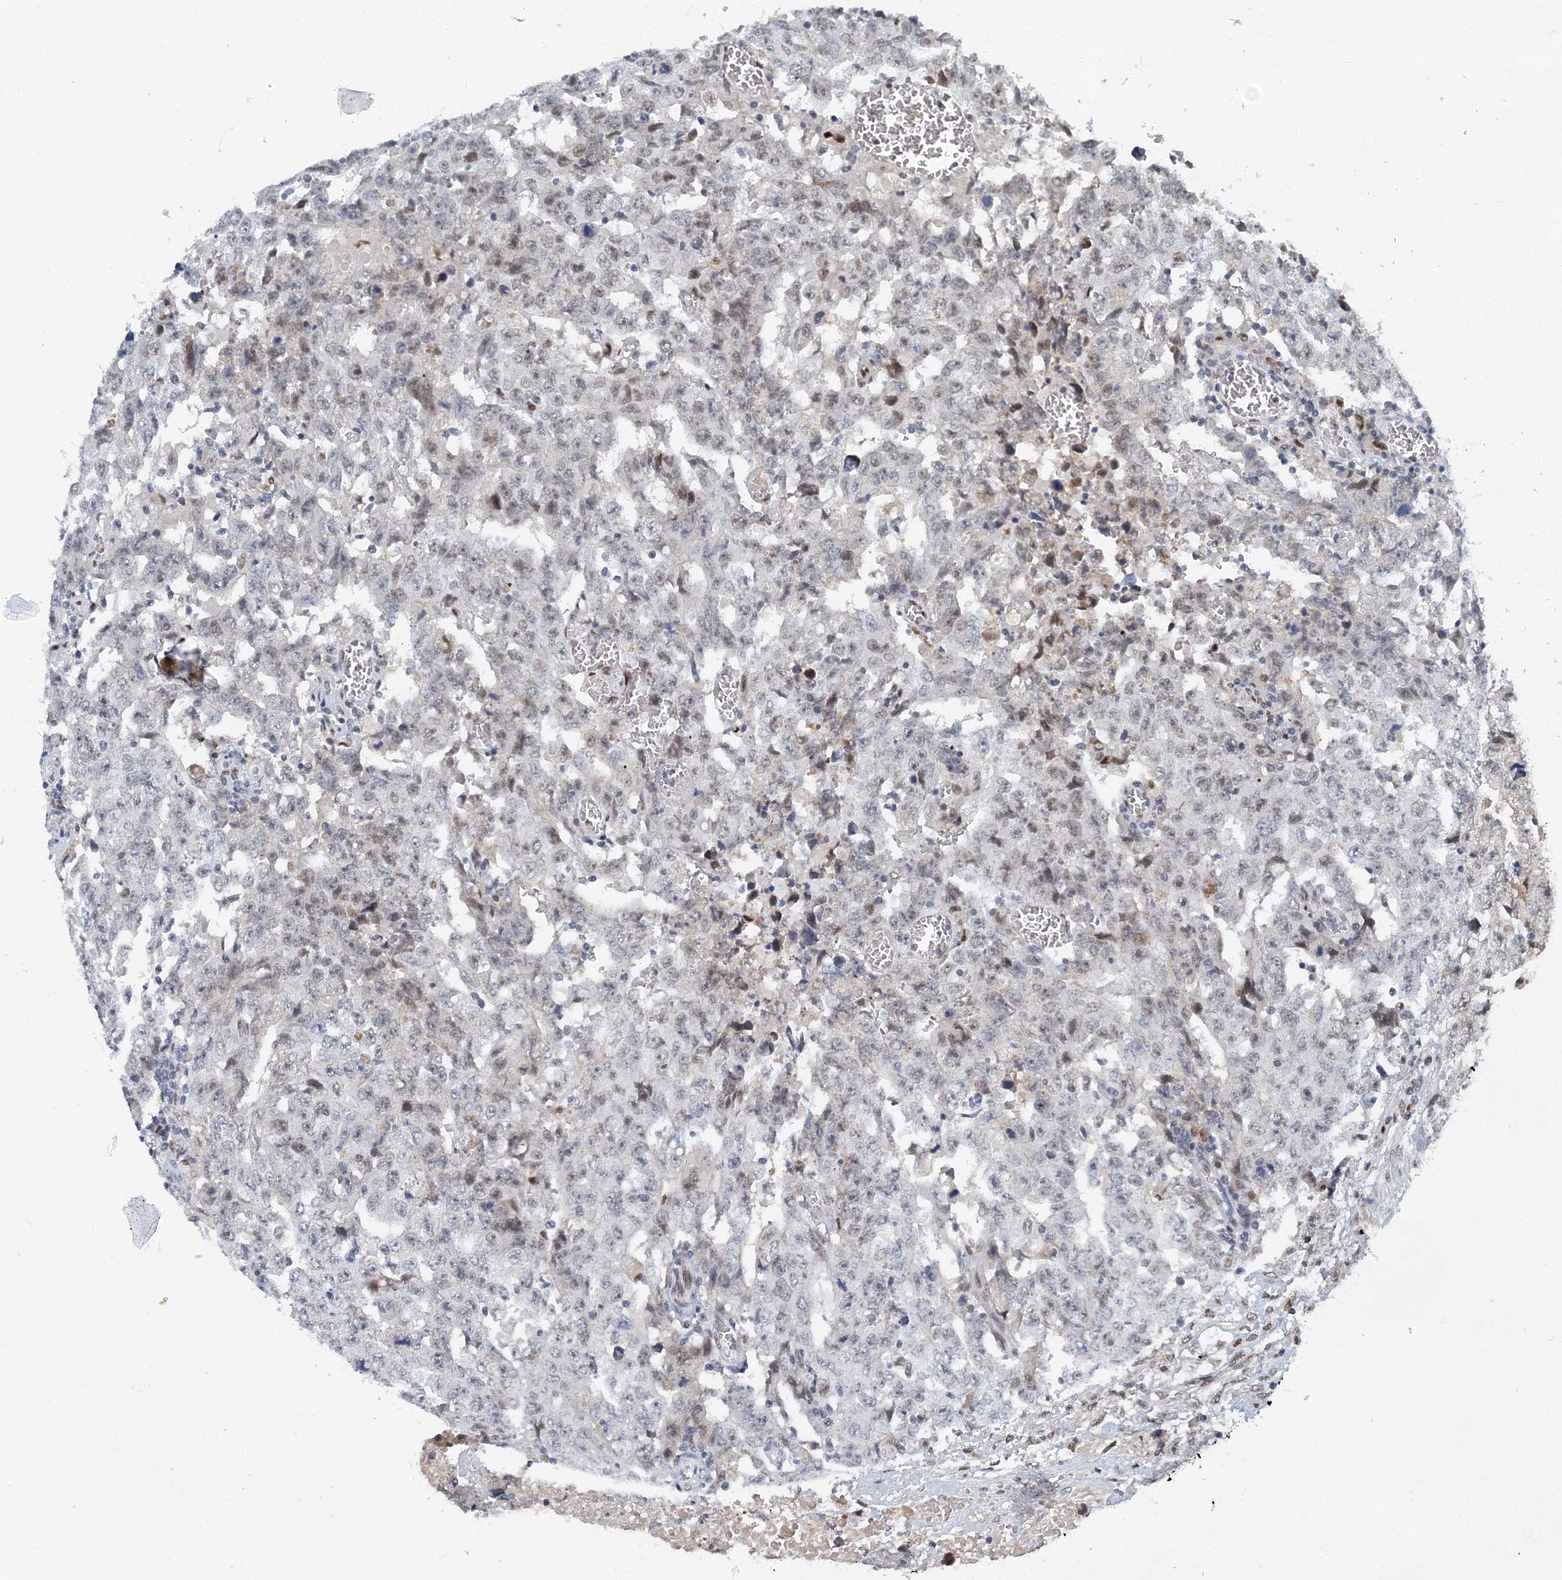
{"staining": {"intensity": "negative", "quantity": "none", "location": "none"}, "tissue": "testis cancer", "cell_type": "Tumor cells", "image_type": "cancer", "snomed": [{"axis": "morphology", "description": "Carcinoma, Embryonal, NOS"}, {"axis": "topography", "description": "Testis"}], "caption": "Testis cancer stained for a protein using immunohistochemistry (IHC) displays no staining tumor cells.", "gene": "KPNA4", "patient": {"sex": "male", "age": 26}}